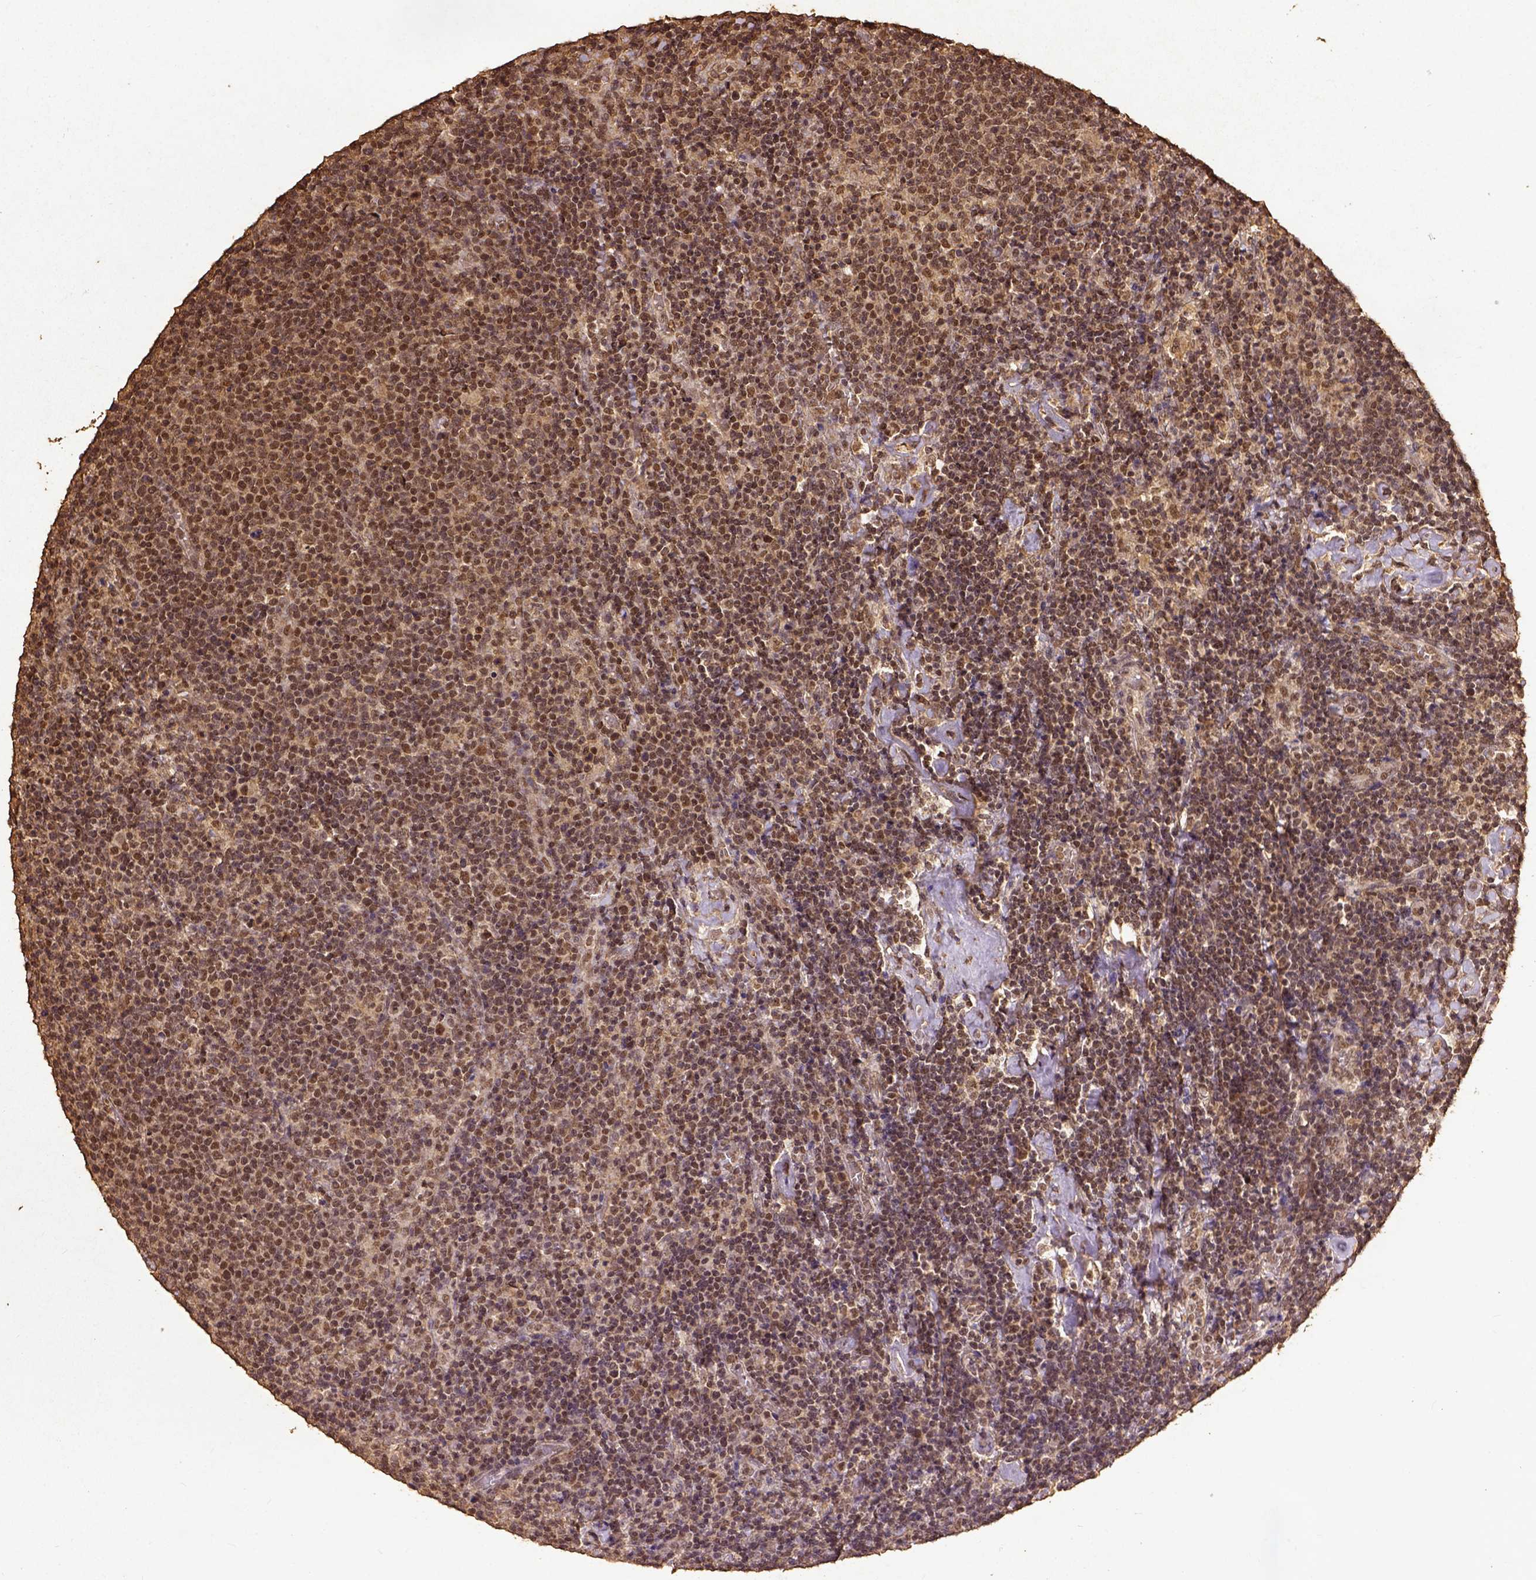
{"staining": {"intensity": "moderate", "quantity": "25%-75%", "location": "nuclear"}, "tissue": "lymphoma", "cell_type": "Tumor cells", "image_type": "cancer", "snomed": [{"axis": "morphology", "description": "Malignant lymphoma, non-Hodgkin's type, High grade"}, {"axis": "topography", "description": "Lymph node"}], "caption": "High-magnification brightfield microscopy of high-grade malignant lymphoma, non-Hodgkin's type stained with DAB (brown) and counterstained with hematoxylin (blue). tumor cells exhibit moderate nuclear staining is present in approximately25%-75% of cells.", "gene": "NACC1", "patient": {"sex": "male", "age": 61}}